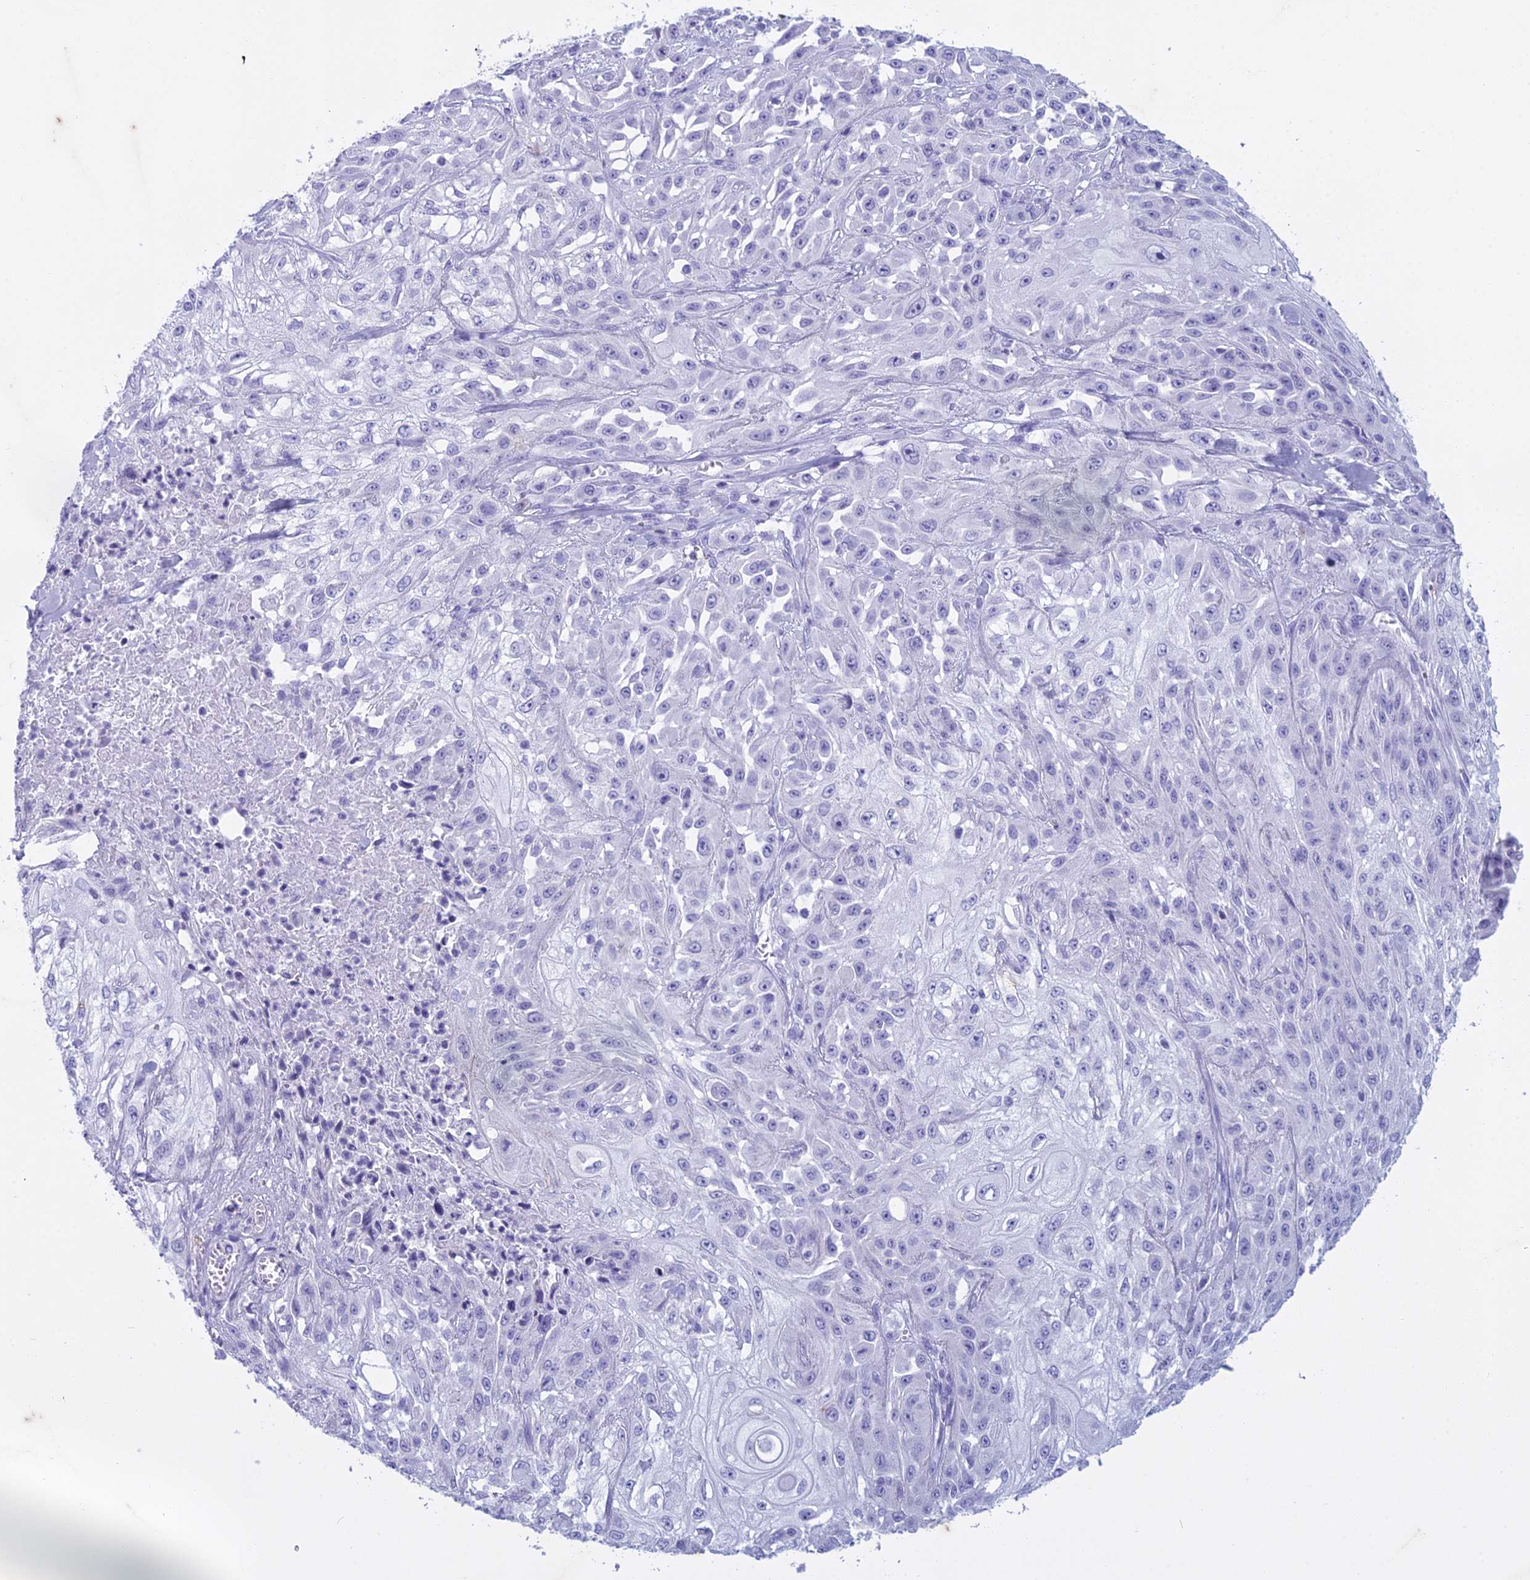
{"staining": {"intensity": "negative", "quantity": "none", "location": "none"}, "tissue": "skin cancer", "cell_type": "Tumor cells", "image_type": "cancer", "snomed": [{"axis": "morphology", "description": "Squamous cell carcinoma, NOS"}, {"axis": "morphology", "description": "Squamous cell carcinoma, metastatic, NOS"}, {"axis": "topography", "description": "Skin"}, {"axis": "topography", "description": "Lymph node"}], "caption": "This photomicrograph is of metastatic squamous cell carcinoma (skin) stained with immunohistochemistry to label a protein in brown with the nuclei are counter-stained blue. There is no staining in tumor cells.", "gene": "HMGB4", "patient": {"sex": "male", "age": 75}}